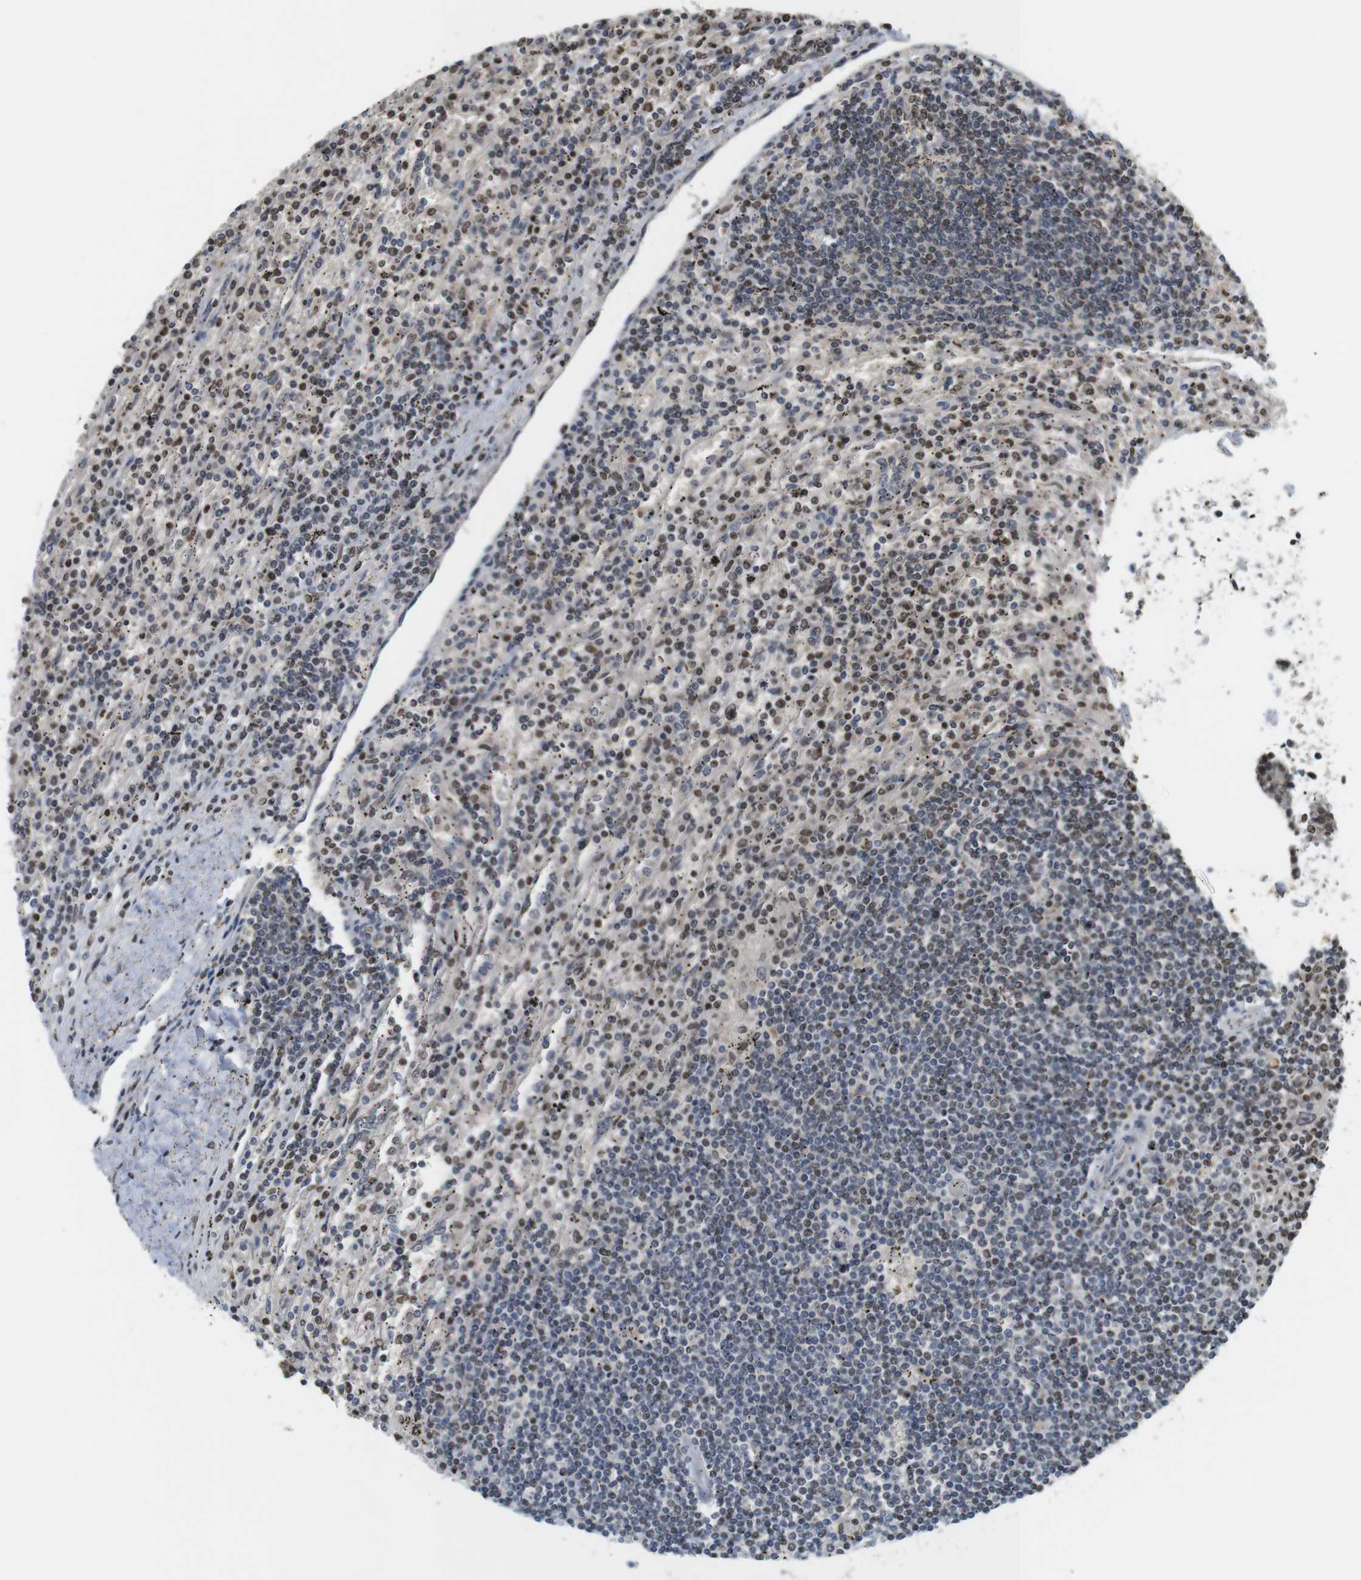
{"staining": {"intensity": "weak", "quantity": "<25%", "location": "nuclear"}, "tissue": "lymphoma", "cell_type": "Tumor cells", "image_type": "cancer", "snomed": [{"axis": "morphology", "description": "Malignant lymphoma, non-Hodgkin's type, Low grade"}, {"axis": "topography", "description": "Spleen"}], "caption": "This is an immunohistochemistry (IHC) histopathology image of human malignant lymphoma, non-Hodgkin's type (low-grade). There is no expression in tumor cells.", "gene": "MBD1", "patient": {"sex": "male", "age": 76}}